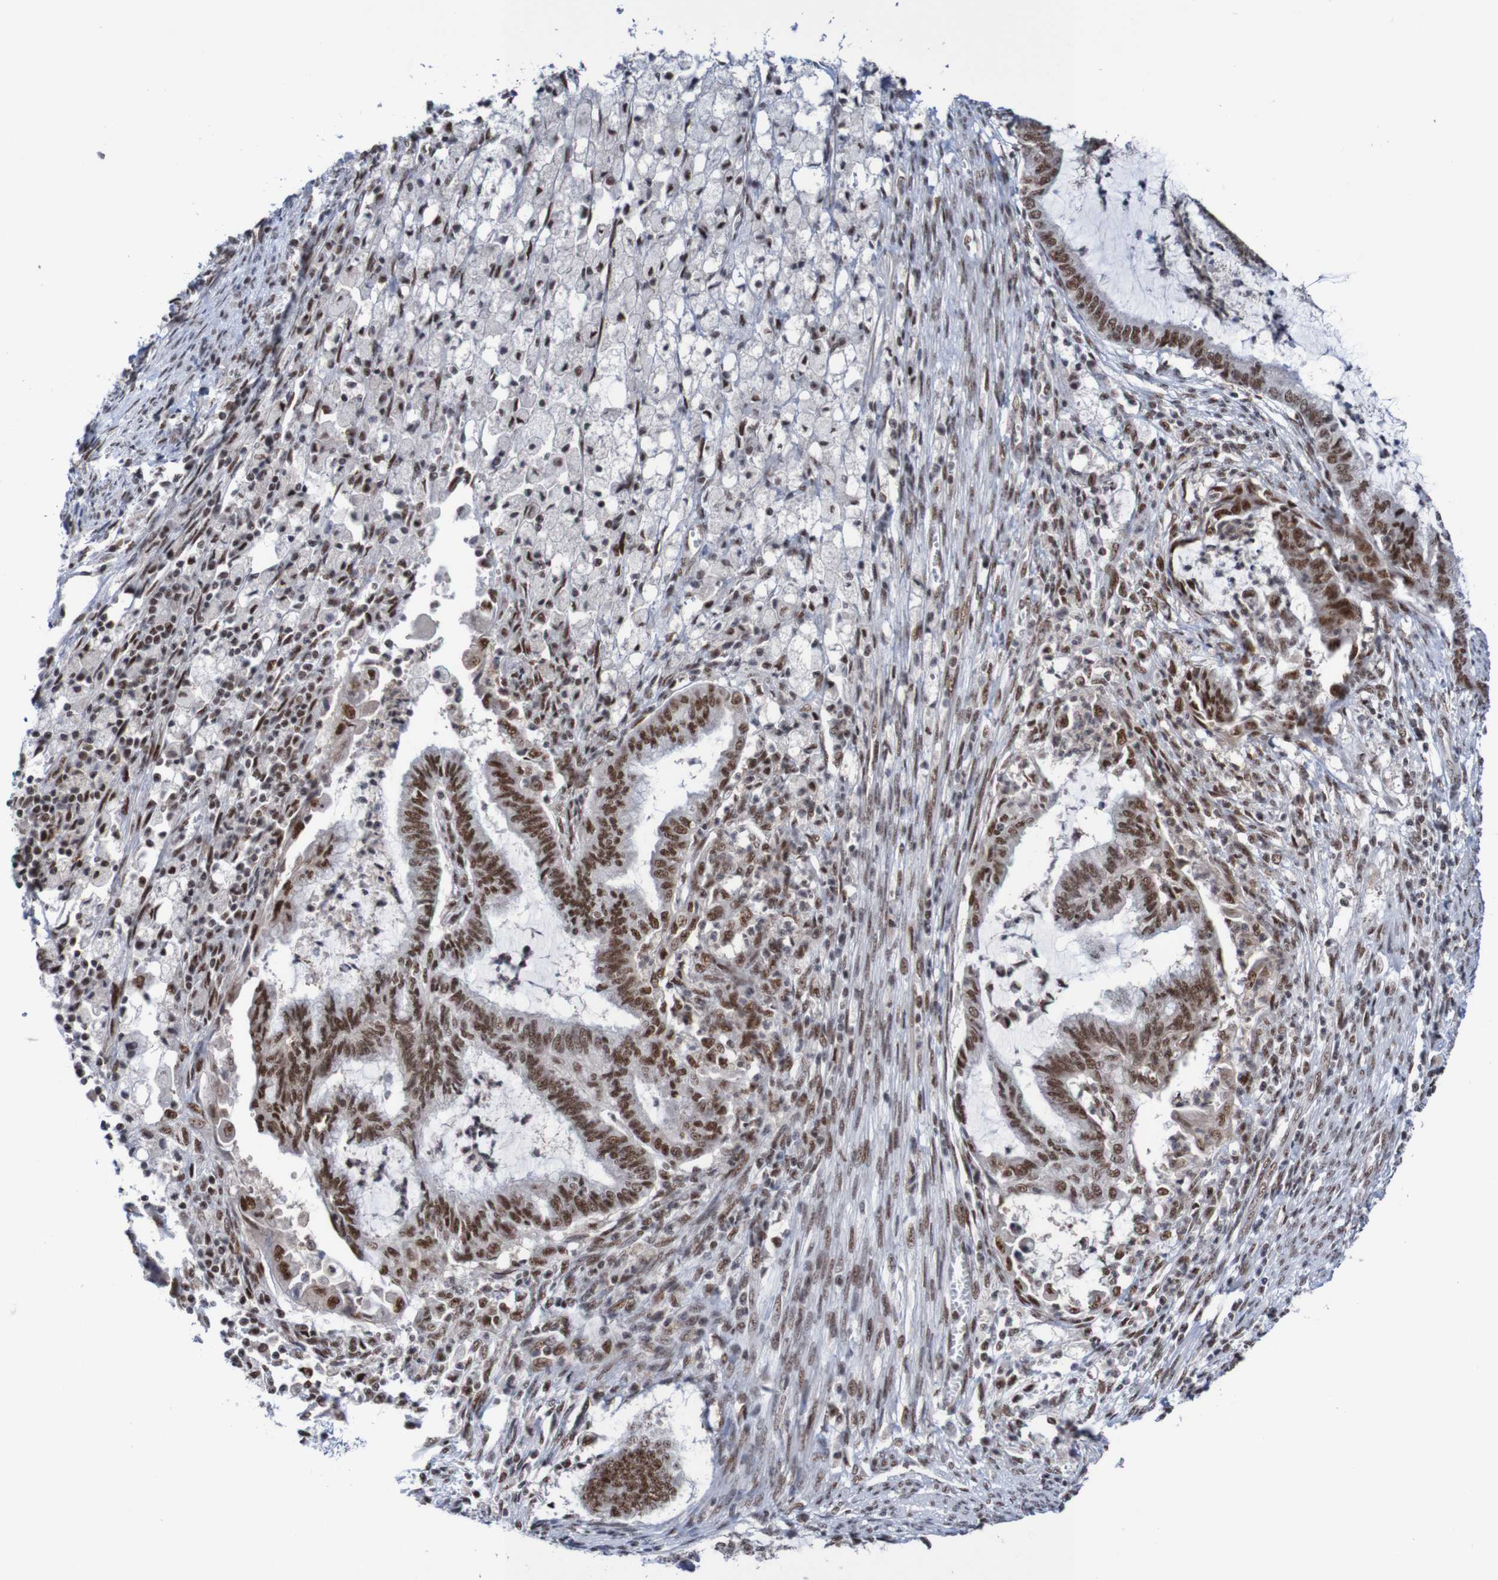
{"staining": {"intensity": "moderate", "quantity": ">75%", "location": "nuclear"}, "tissue": "cervical cancer", "cell_type": "Tumor cells", "image_type": "cancer", "snomed": [{"axis": "morphology", "description": "Normal tissue, NOS"}, {"axis": "morphology", "description": "Adenocarcinoma, NOS"}, {"axis": "topography", "description": "Cervix"}, {"axis": "topography", "description": "Endometrium"}], "caption": "Human cervical cancer (adenocarcinoma) stained with a protein marker displays moderate staining in tumor cells.", "gene": "CDC5L", "patient": {"sex": "female", "age": 86}}